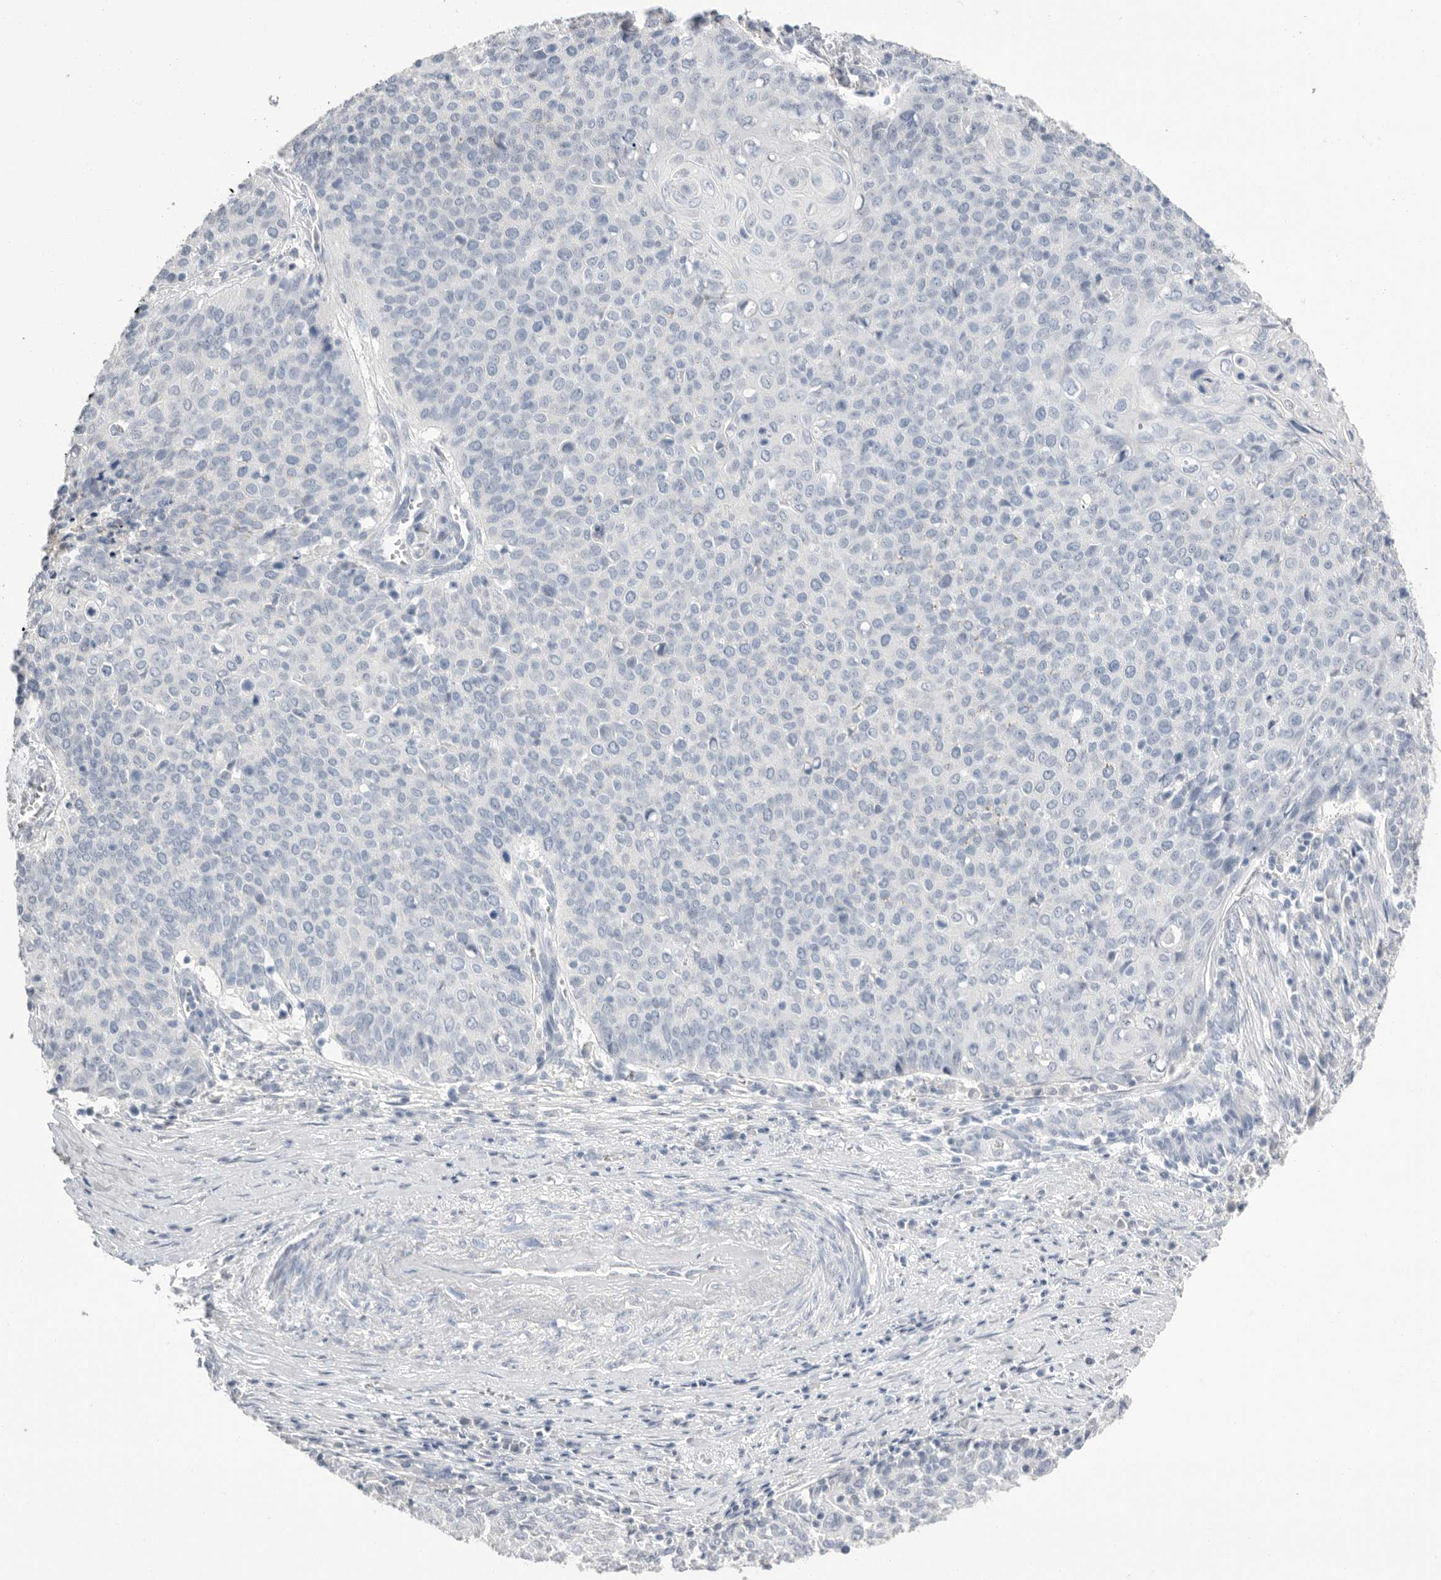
{"staining": {"intensity": "negative", "quantity": "none", "location": "none"}, "tissue": "cervical cancer", "cell_type": "Tumor cells", "image_type": "cancer", "snomed": [{"axis": "morphology", "description": "Squamous cell carcinoma, NOS"}, {"axis": "topography", "description": "Cervix"}], "caption": "Image shows no protein expression in tumor cells of cervical cancer (squamous cell carcinoma) tissue. Brightfield microscopy of immunohistochemistry stained with DAB (3,3'-diaminobenzidine) (brown) and hematoxylin (blue), captured at high magnification.", "gene": "APOA2", "patient": {"sex": "female", "age": 39}}